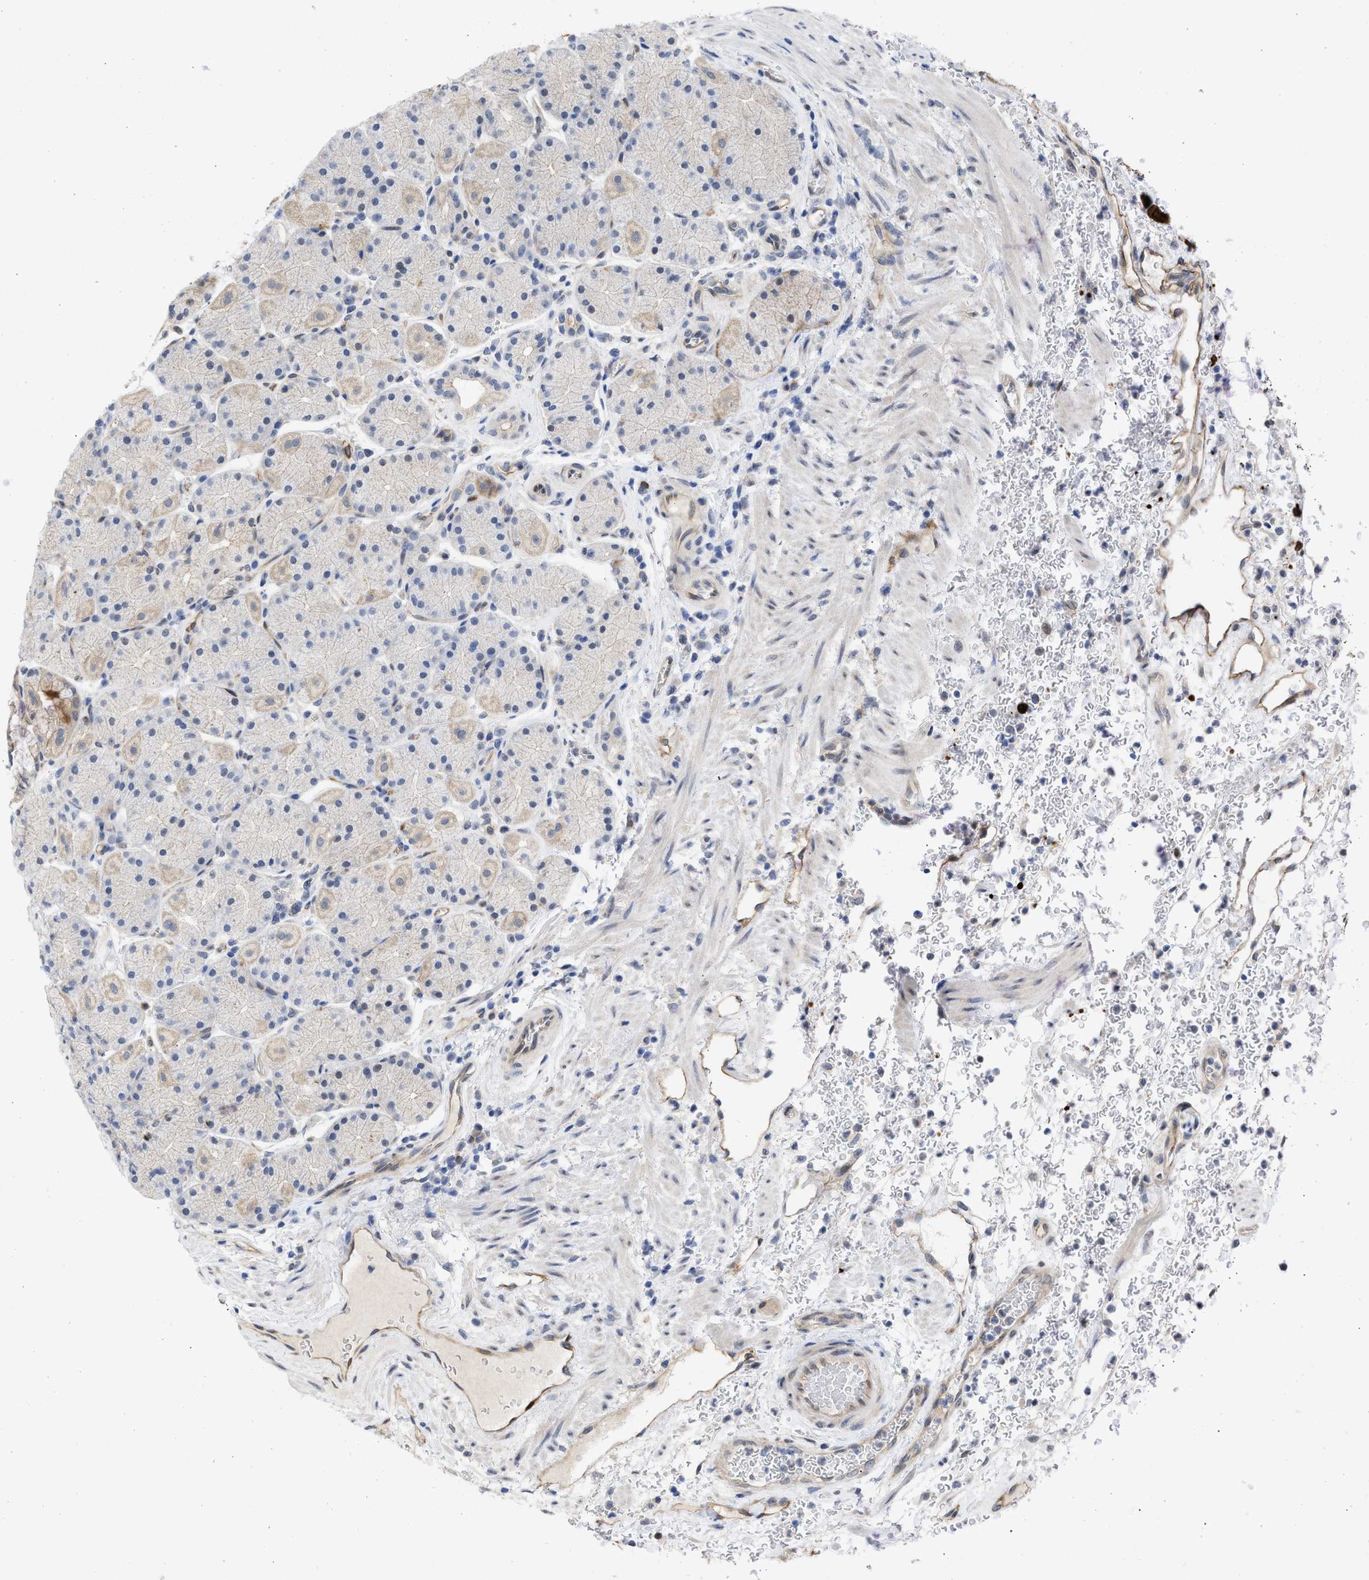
{"staining": {"intensity": "strong", "quantity": "25%-75%", "location": "cytoplasmic/membranous"}, "tissue": "stomach", "cell_type": "Glandular cells", "image_type": "normal", "snomed": [{"axis": "morphology", "description": "Normal tissue, NOS"}, {"axis": "morphology", "description": "Carcinoid, malignant, NOS"}, {"axis": "topography", "description": "Stomach, upper"}], "caption": "A brown stain shows strong cytoplasmic/membranous staining of a protein in glandular cells of unremarkable stomach. The protein of interest is stained brown, and the nuclei are stained in blue (DAB IHC with brightfield microscopy, high magnification).", "gene": "THRA", "patient": {"sex": "male", "age": 39}}